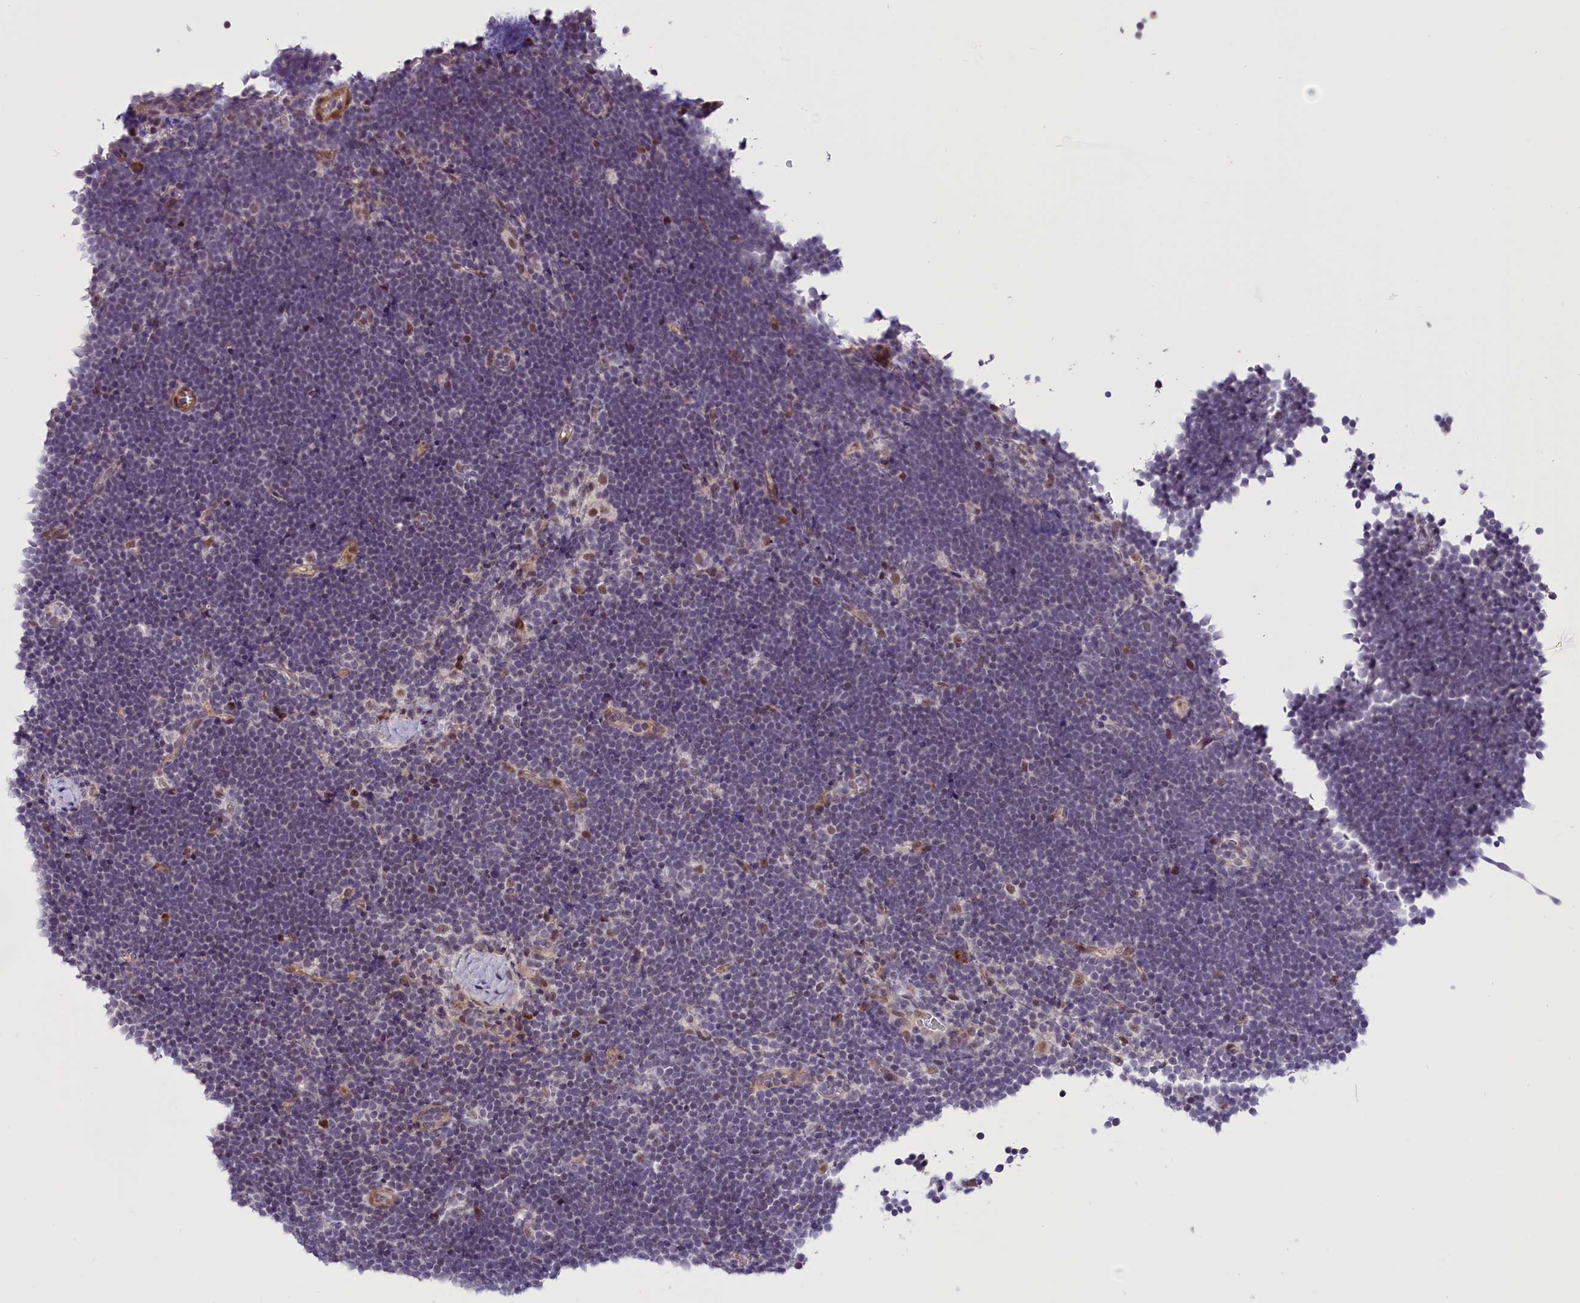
{"staining": {"intensity": "negative", "quantity": "none", "location": "none"}, "tissue": "lymphoma", "cell_type": "Tumor cells", "image_type": "cancer", "snomed": [{"axis": "morphology", "description": "Malignant lymphoma, non-Hodgkin's type, High grade"}, {"axis": "topography", "description": "Lymph node"}], "caption": "A high-resolution image shows IHC staining of lymphoma, which shows no significant positivity in tumor cells.", "gene": "ENHO", "patient": {"sex": "male", "age": 13}}